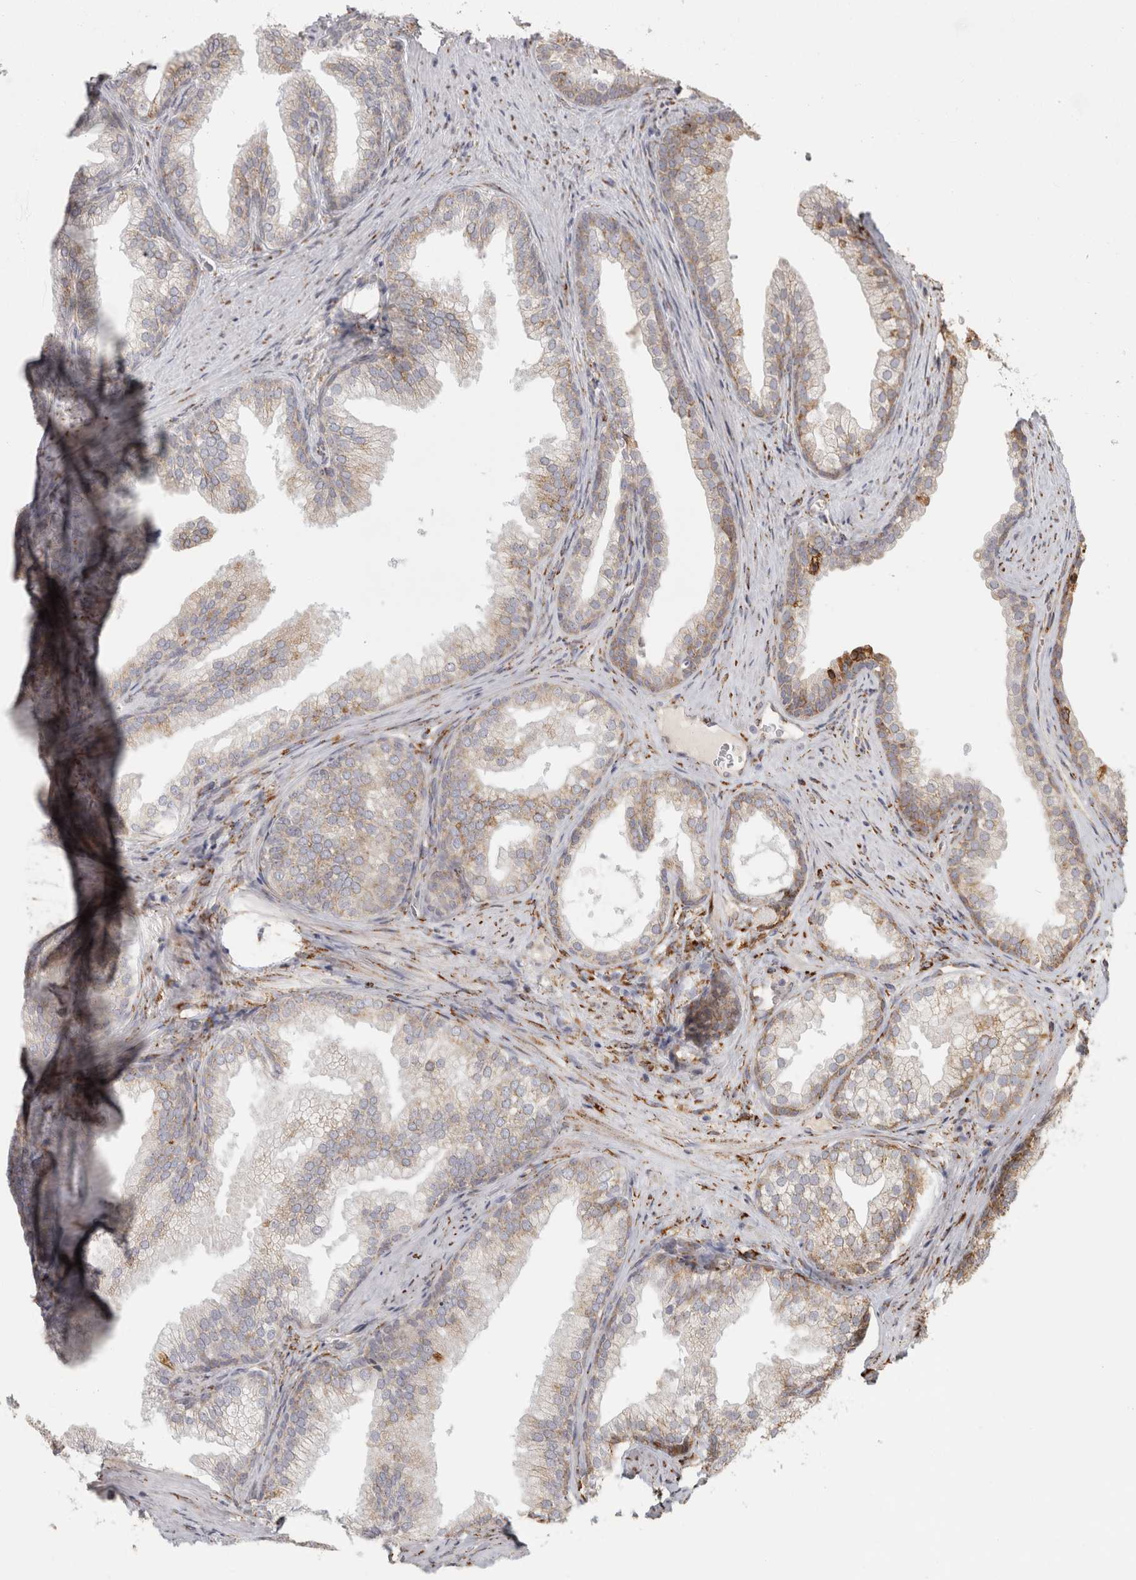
{"staining": {"intensity": "moderate", "quantity": "25%-75%", "location": "cytoplasmic/membranous"}, "tissue": "prostate", "cell_type": "Glandular cells", "image_type": "normal", "snomed": [{"axis": "morphology", "description": "Normal tissue, NOS"}, {"axis": "topography", "description": "Prostate"}], "caption": "High-magnification brightfield microscopy of benign prostate stained with DAB (brown) and counterstained with hematoxylin (blue). glandular cells exhibit moderate cytoplasmic/membranous expression is identified in about25%-75% of cells. The protein is shown in brown color, while the nuclei are stained blue.", "gene": "OSTN", "patient": {"sex": "male", "age": 76}}